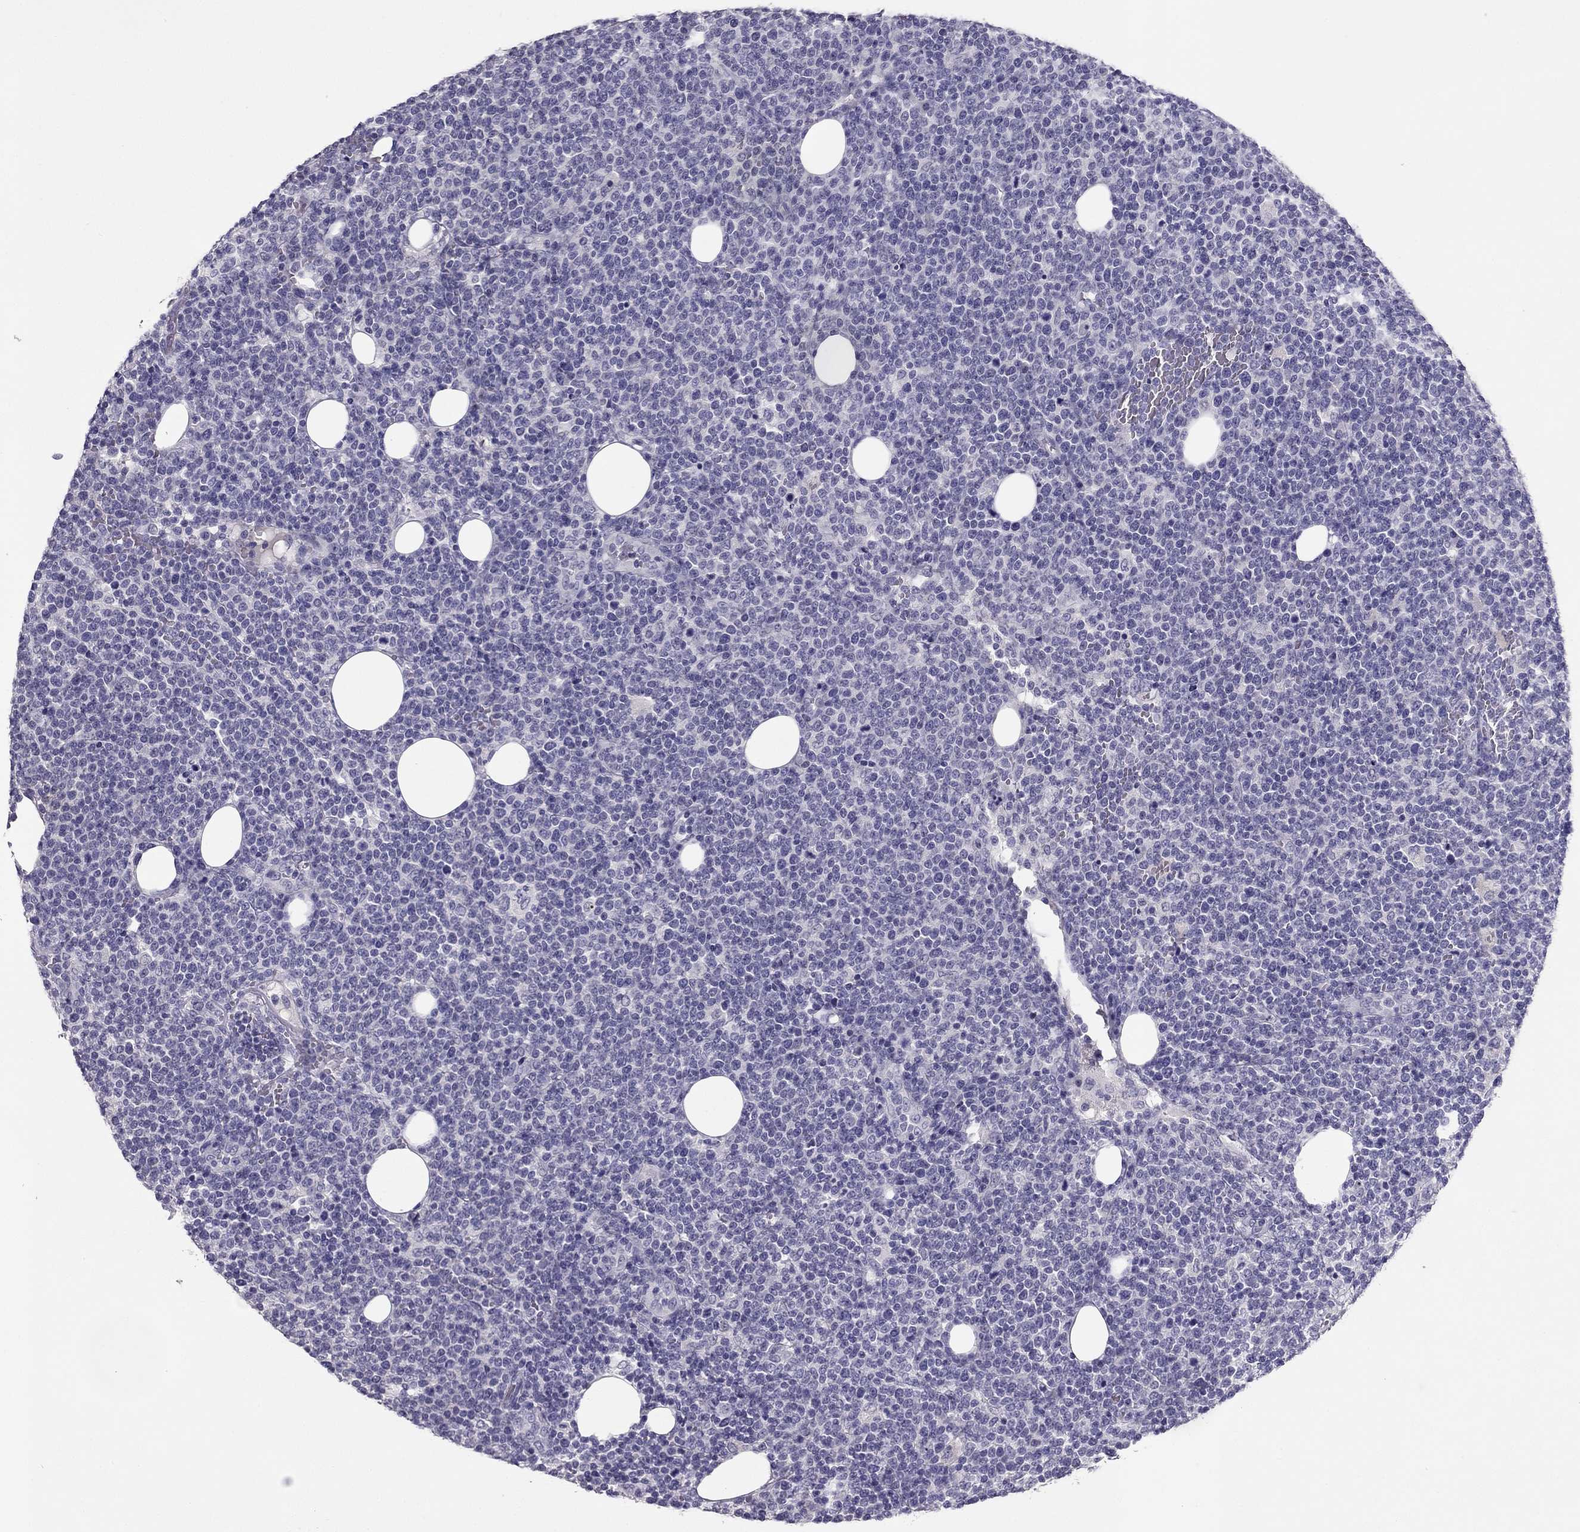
{"staining": {"intensity": "negative", "quantity": "none", "location": "none"}, "tissue": "lymphoma", "cell_type": "Tumor cells", "image_type": "cancer", "snomed": [{"axis": "morphology", "description": "Malignant lymphoma, non-Hodgkin's type, High grade"}, {"axis": "topography", "description": "Lymph node"}], "caption": "High-grade malignant lymphoma, non-Hodgkin's type was stained to show a protein in brown. There is no significant expression in tumor cells.", "gene": "RHO", "patient": {"sex": "male", "age": 61}}